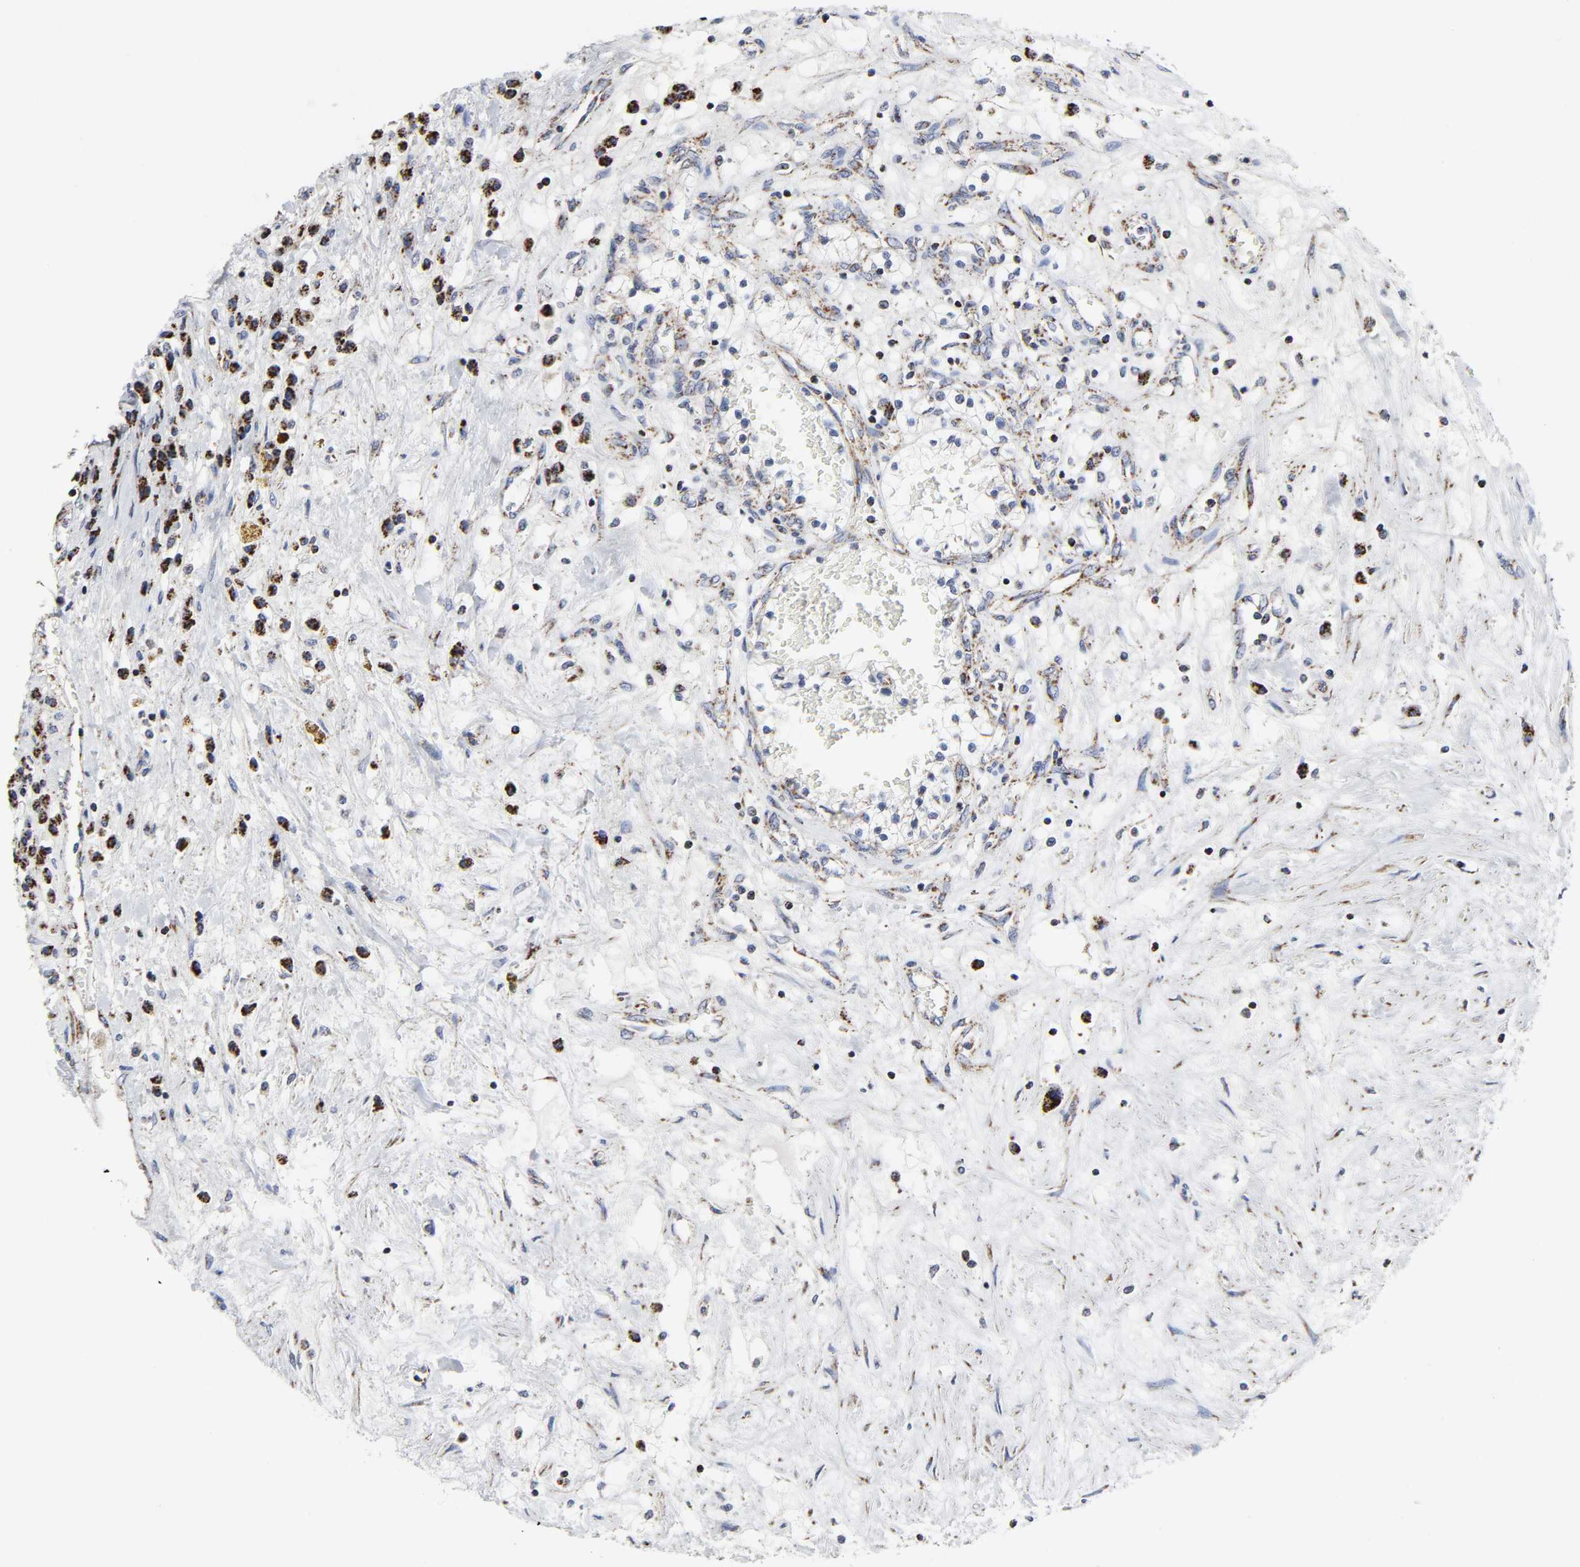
{"staining": {"intensity": "weak", "quantity": "25%-75%", "location": "cytoplasmic/membranous"}, "tissue": "renal cancer", "cell_type": "Tumor cells", "image_type": "cancer", "snomed": [{"axis": "morphology", "description": "Adenocarcinoma, NOS"}, {"axis": "topography", "description": "Kidney"}], "caption": "DAB immunohistochemical staining of renal cancer shows weak cytoplasmic/membranous protein positivity in approximately 25%-75% of tumor cells. (IHC, brightfield microscopy, high magnification).", "gene": "AOPEP", "patient": {"sex": "male", "age": 68}}